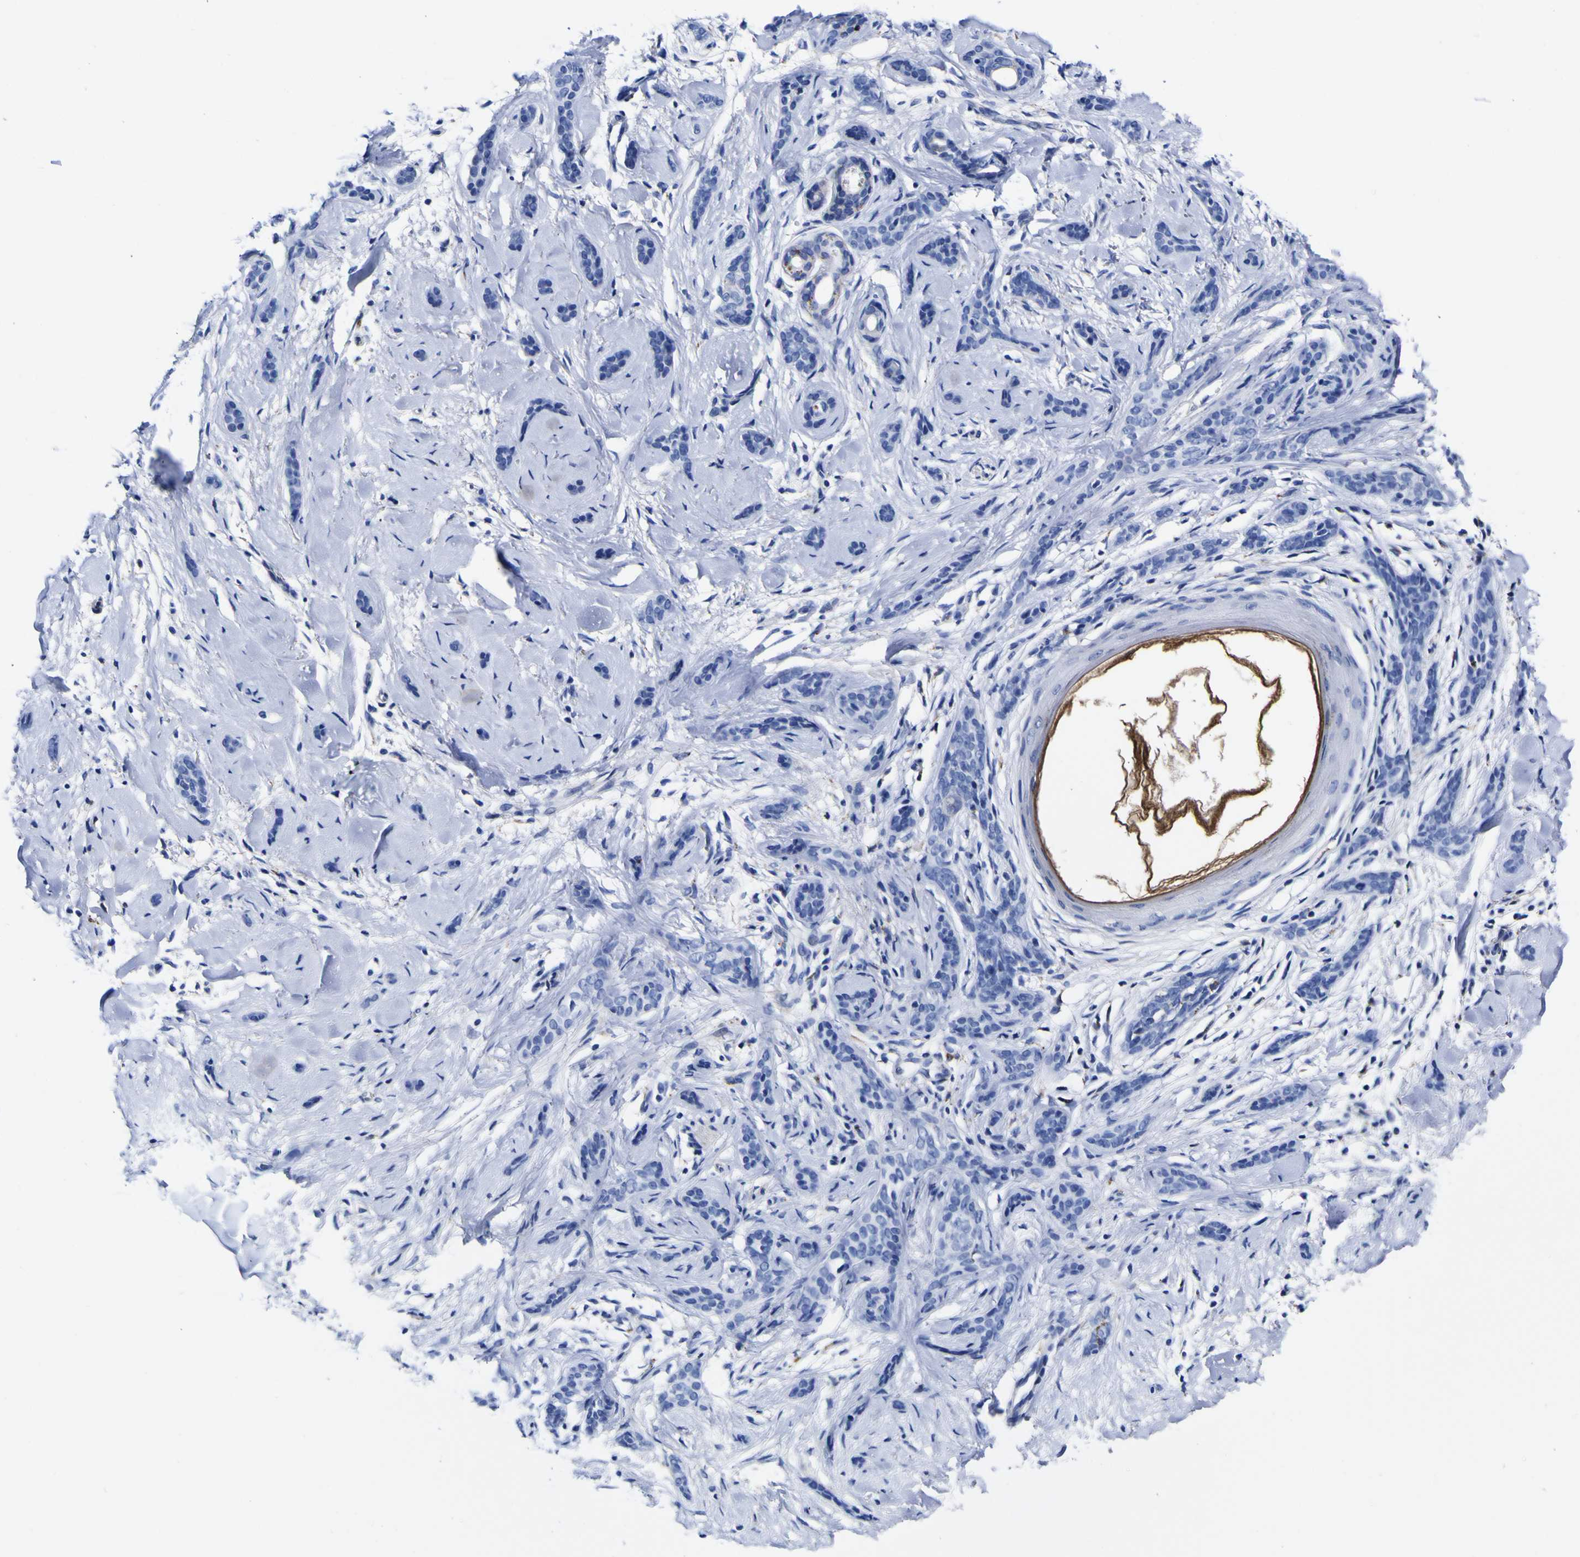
{"staining": {"intensity": "negative", "quantity": "none", "location": "none"}, "tissue": "skin cancer", "cell_type": "Tumor cells", "image_type": "cancer", "snomed": [{"axis": "morphology", "description": "Basal cell carcinoma"}, {"axis": "morphology", "description": "Adnexal tumor, benign"}, {"axis": "topography", "description": "Skin"}], "caption": "Tumor cells show no significant positivity in skin cancer (benign adnexal tumor).", "gene": "HLA-DQA1", "patient": {"sex": "female", "age": 42}}